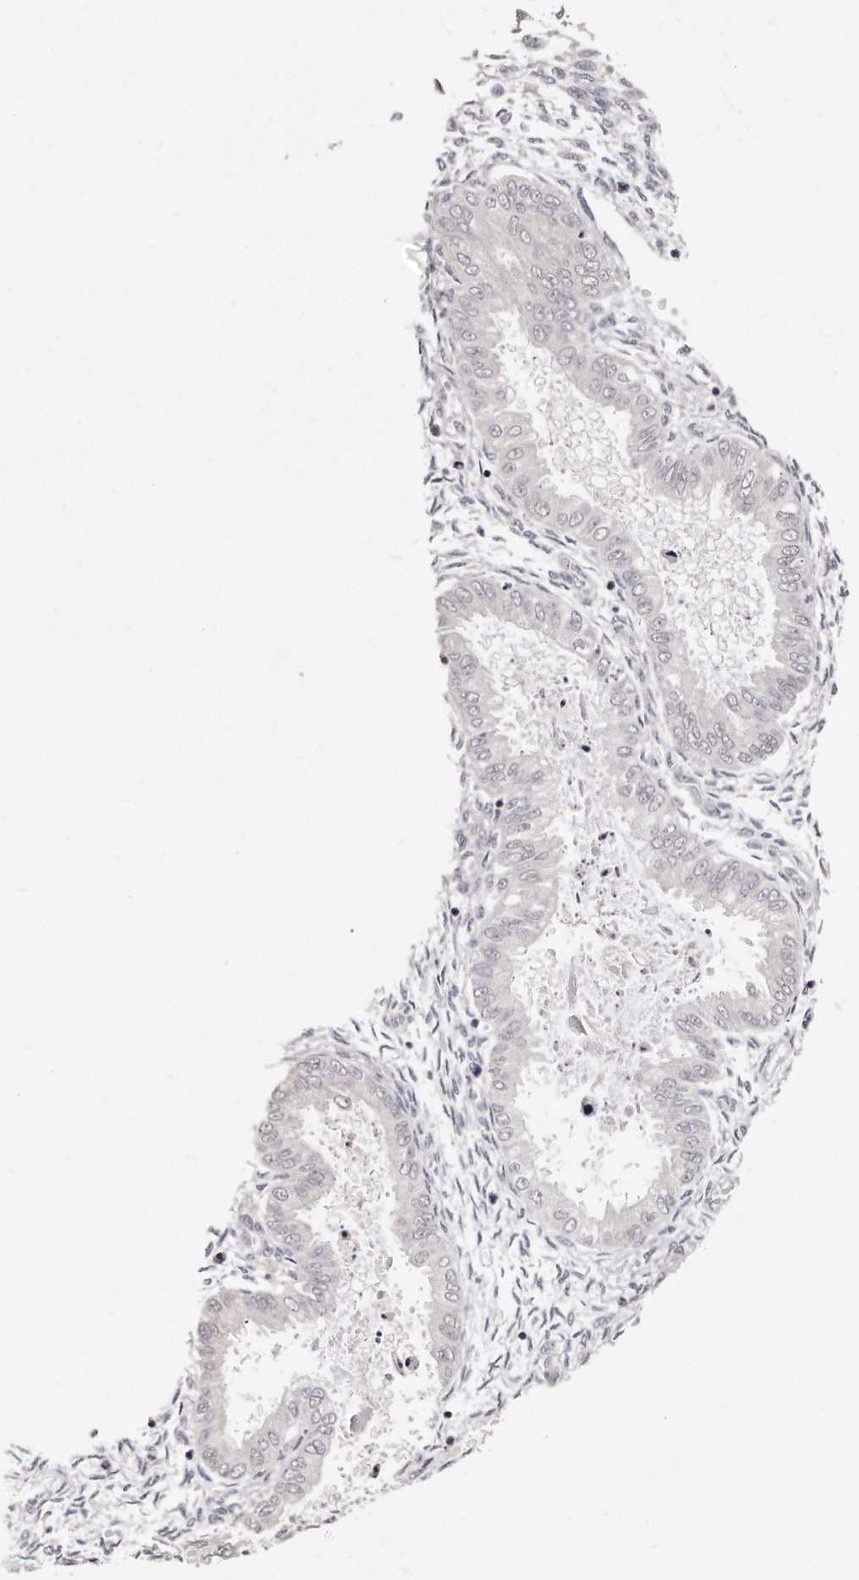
{"staining": {"intensity": "negative", "quantity": "none", "location": "none"}, "tissue": "endometrium", "cell_type": "Cells in endometrial stroma", "image_type": "normal", "snomed": [{"axis": "morphology", "description": "Normal tissue, NOS"}, {"axis": "topography", "description": "Endometrium"}], "caption": "Immunohistochemistry micrograph of normal endometrium: human endometrium stained with DAB (3,3'-diaminobenzidine) exhibits no significant protein positivity in cells in endometrial stroma.", "gene": "CASZ1", "patient": {"sex": "female", "age": 33}}